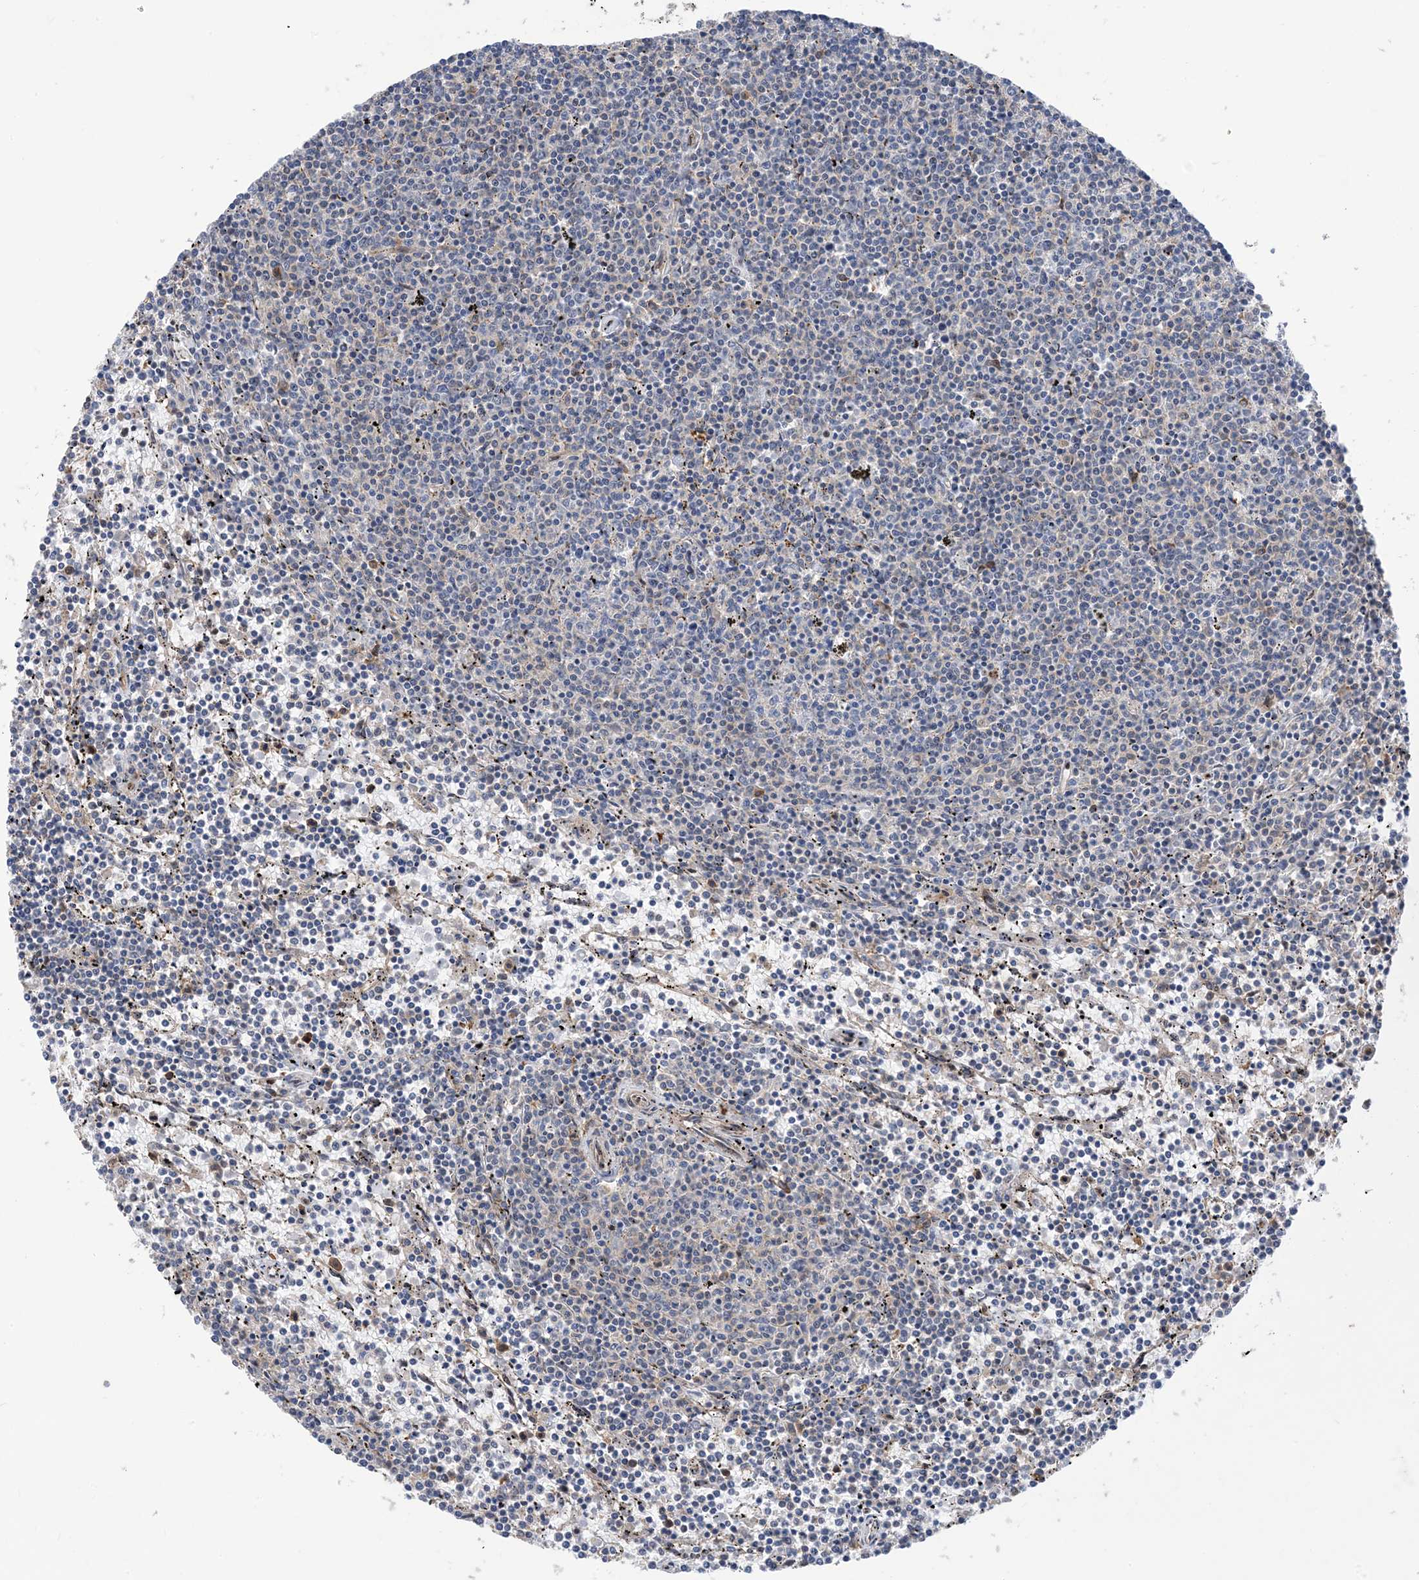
{"staining": {"intensity": "negative", "quantity": "none", "location": "none"}, "tissue": "lymphoma", "cell_type": "Tumor cells", "image_type": "cancer", "snomed": [{"axis": "morphology", "description": "Malignant lymphoma, non-Hodgkin's type, Low grade"}, {"axis": "topography", "description": "Spleen"}], "caption": "This is an IHC micrograph of human malignant lymphoma, non-Hodgkin's type (low-grade). There is no positivity in tumor cells.", "gene": "HS1BP3", "patient": {"sex": "female", "age": 50}}